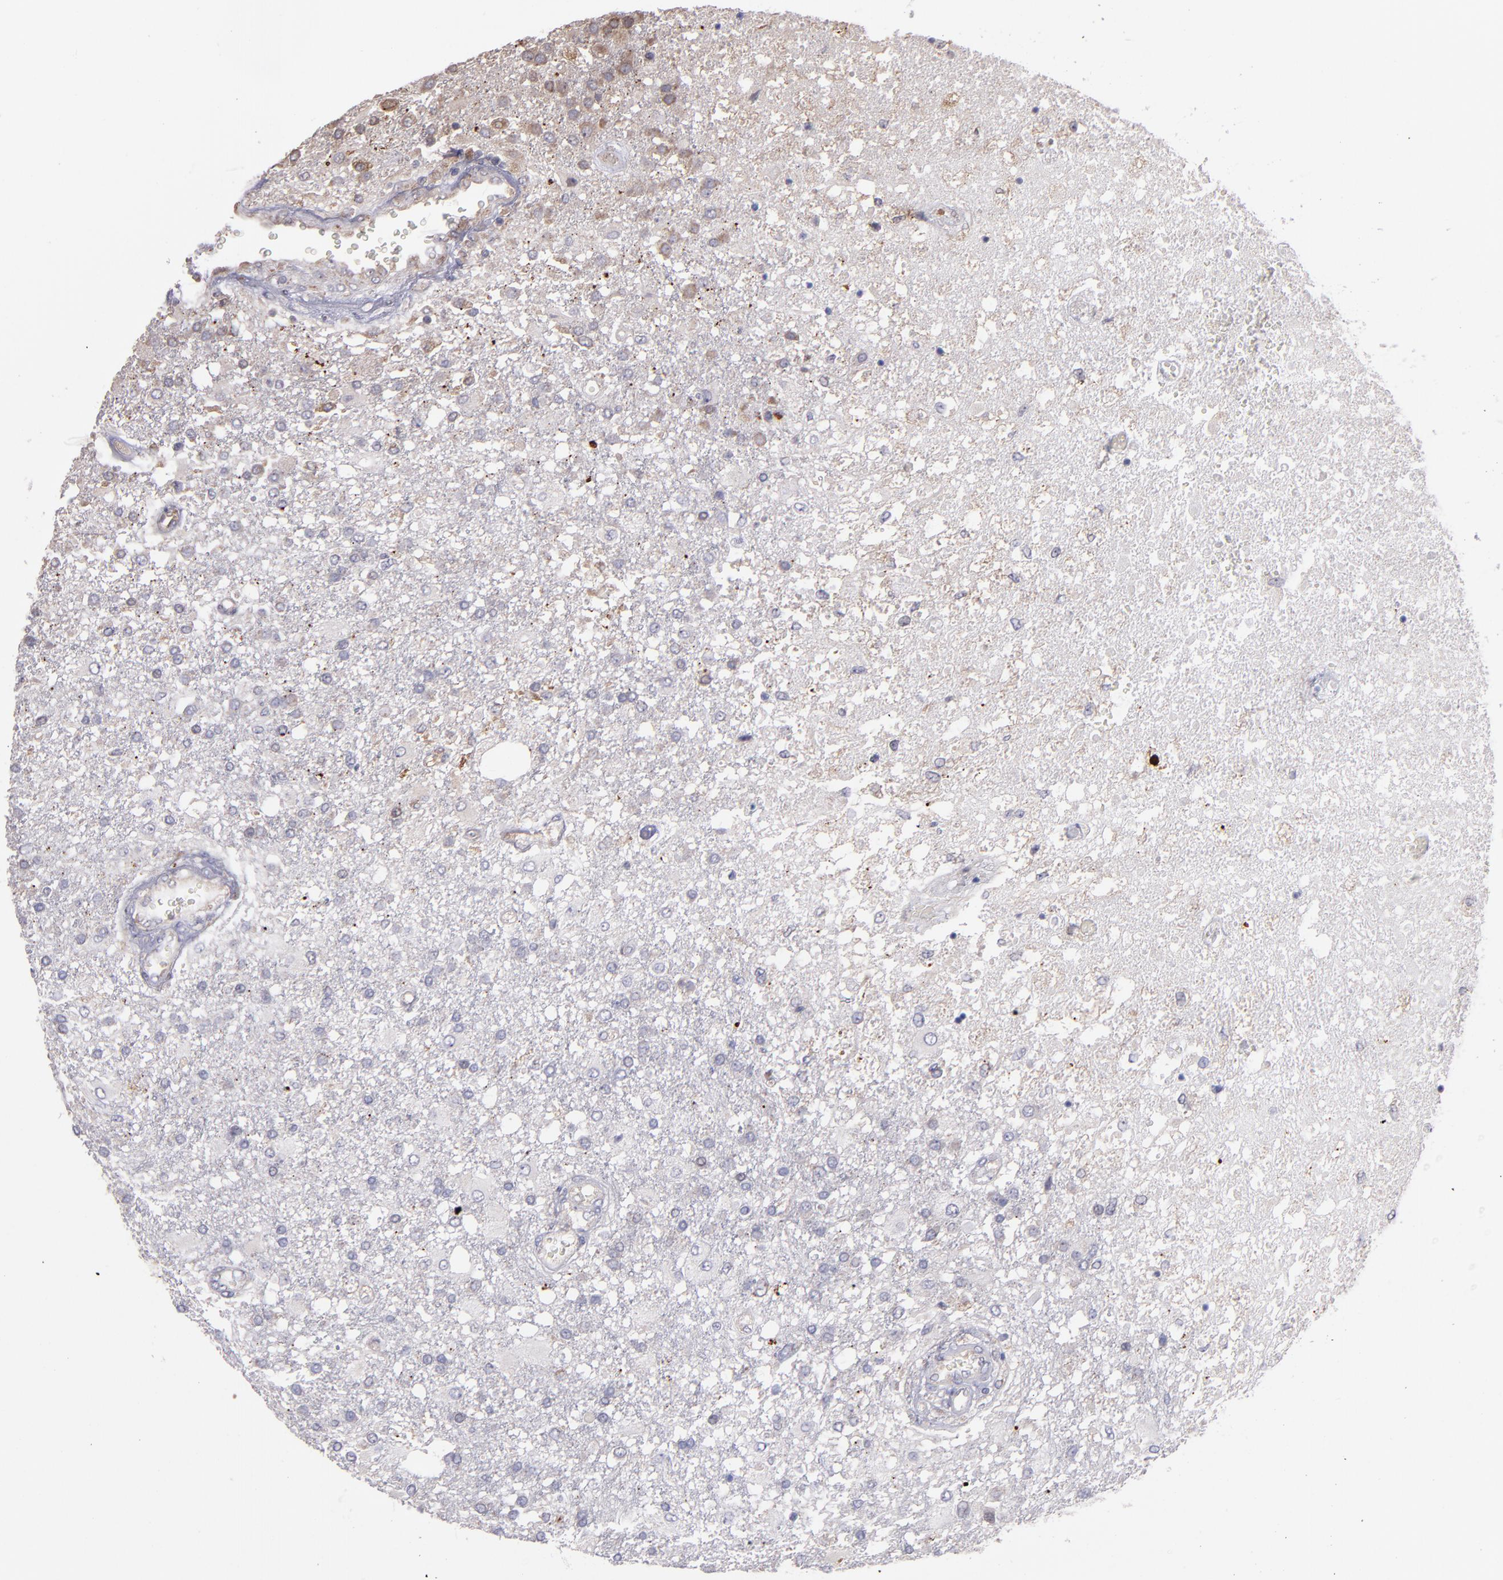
{"staining": {"intensity": "moderate", "quantity": "<25%", "location": "cytoplasmic/membranous"}, "tissue": "glioma", "cell_type": "Tumor cells", "image_type": "cancer", "snomed": [{"axis": "morphology", "description": "Glioma, malignant, High grade"}, {"axis": "topography", "description": "Cerebral cortex"}], "caption": "High-power microscopy captured an immunohistochemistry image of malignant glioma (high-grade), revealing moderate cytoplasmic/membranous positivity in approximately <25% of tumor cells. The staining is performed using DAB brown chromogen to label protein expression. The nuclei are counter-stained blue using hematoxylin.", "gene": "IFIH1", "patient": {"sex": "male", "age": 79}}